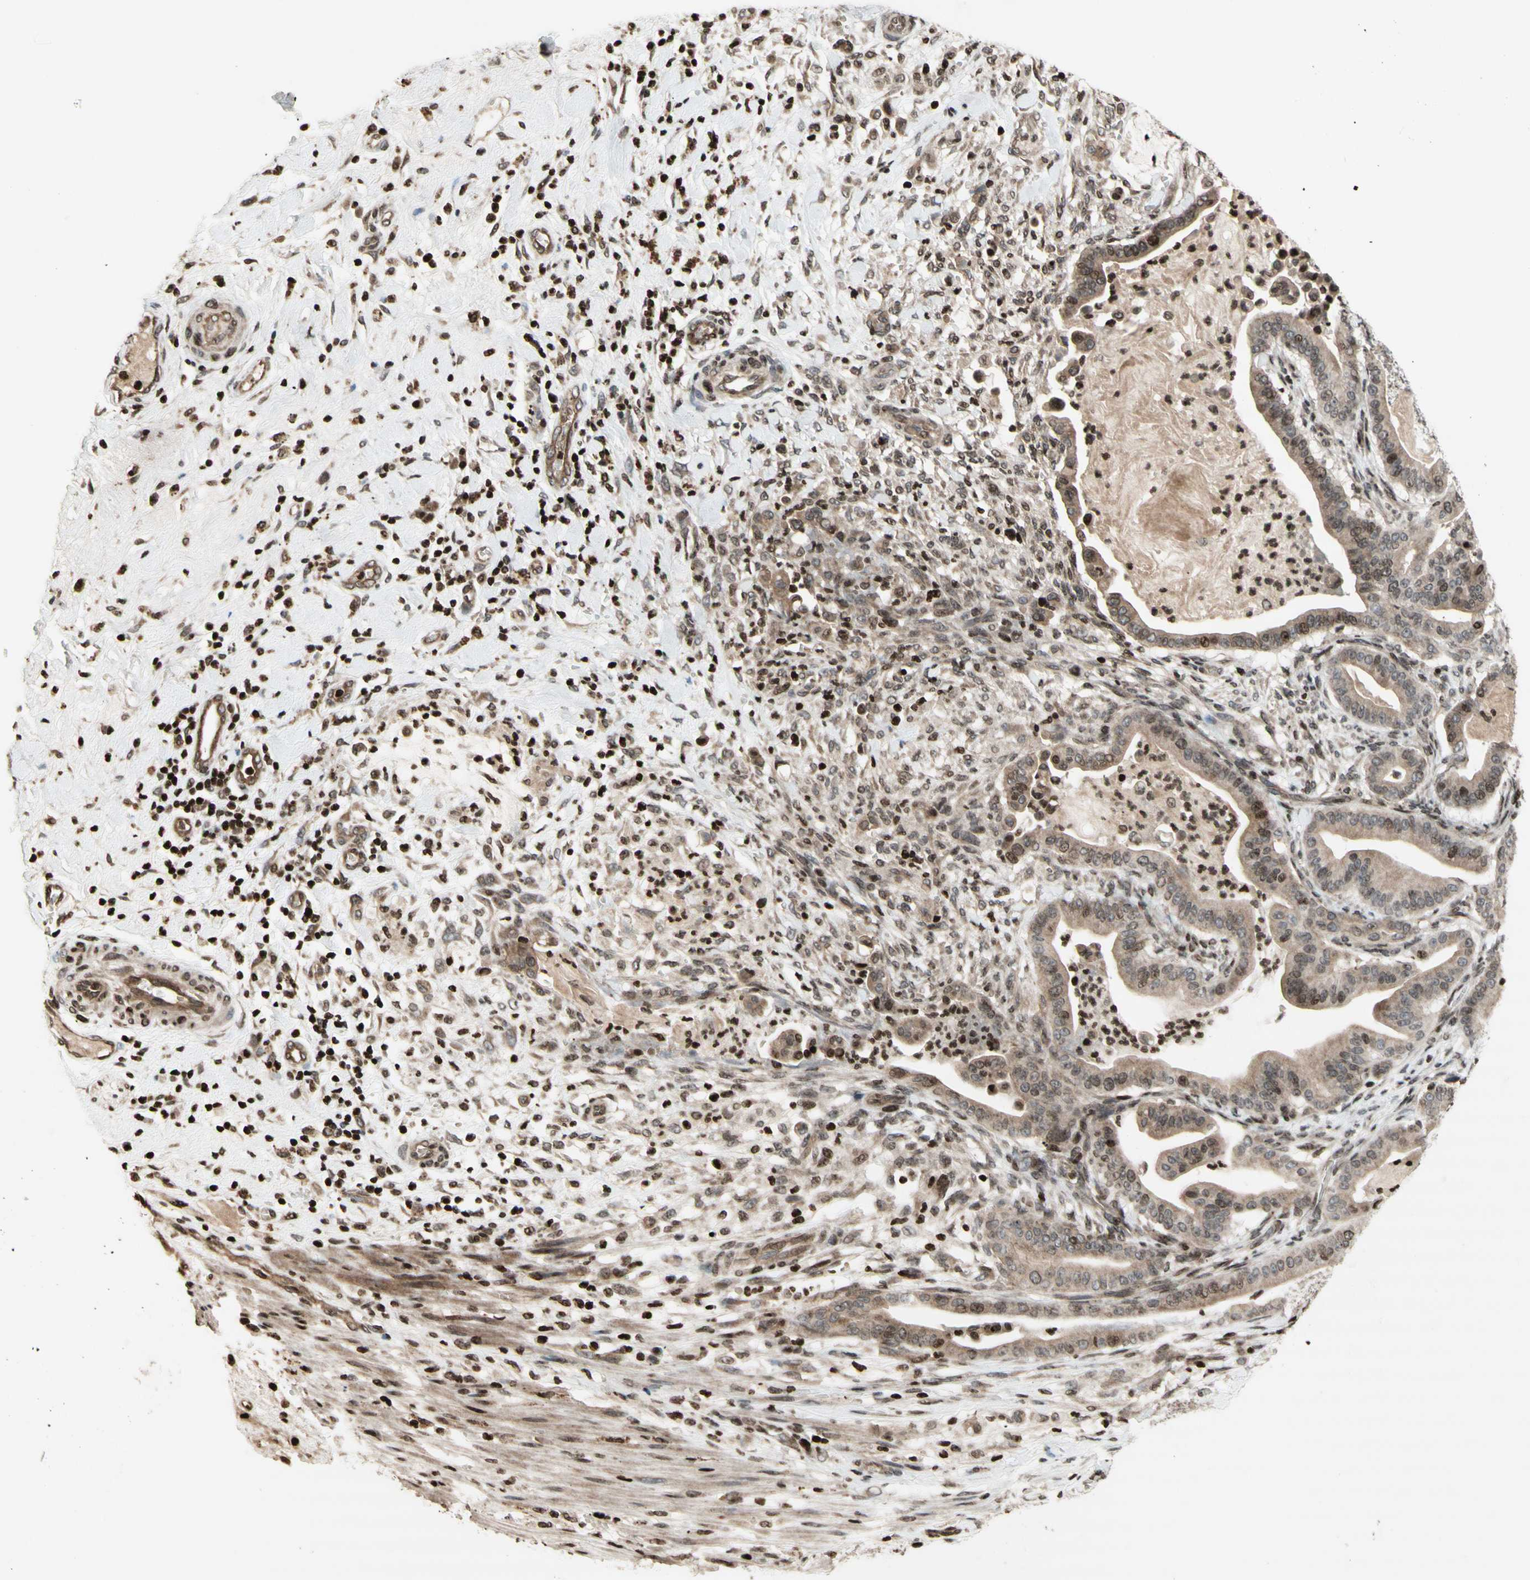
{"staining": {"intensity": "moderate", "quantity": "<25%", "location": "cytoplasmic/membranous,nuclear"}, "tissue": "pancreatic cancer", "cell_type": "Tumor cells", "image_type": "cancer", "snomed": [{"axis": "morphology", "description": "Adenocarcinoma, NOS"}, {"axis": "topography", "description": "Pancreas"}], "caption": "About <25% of tumor cells in human pancreatic adenocarcinoma reveal moderate cytoplasmic/membranous and nuclear protein positivity as visualized by brown immunohistochemical staining.", "gene": "POLA1", "patient": {"sex": "male", "age": 63}}